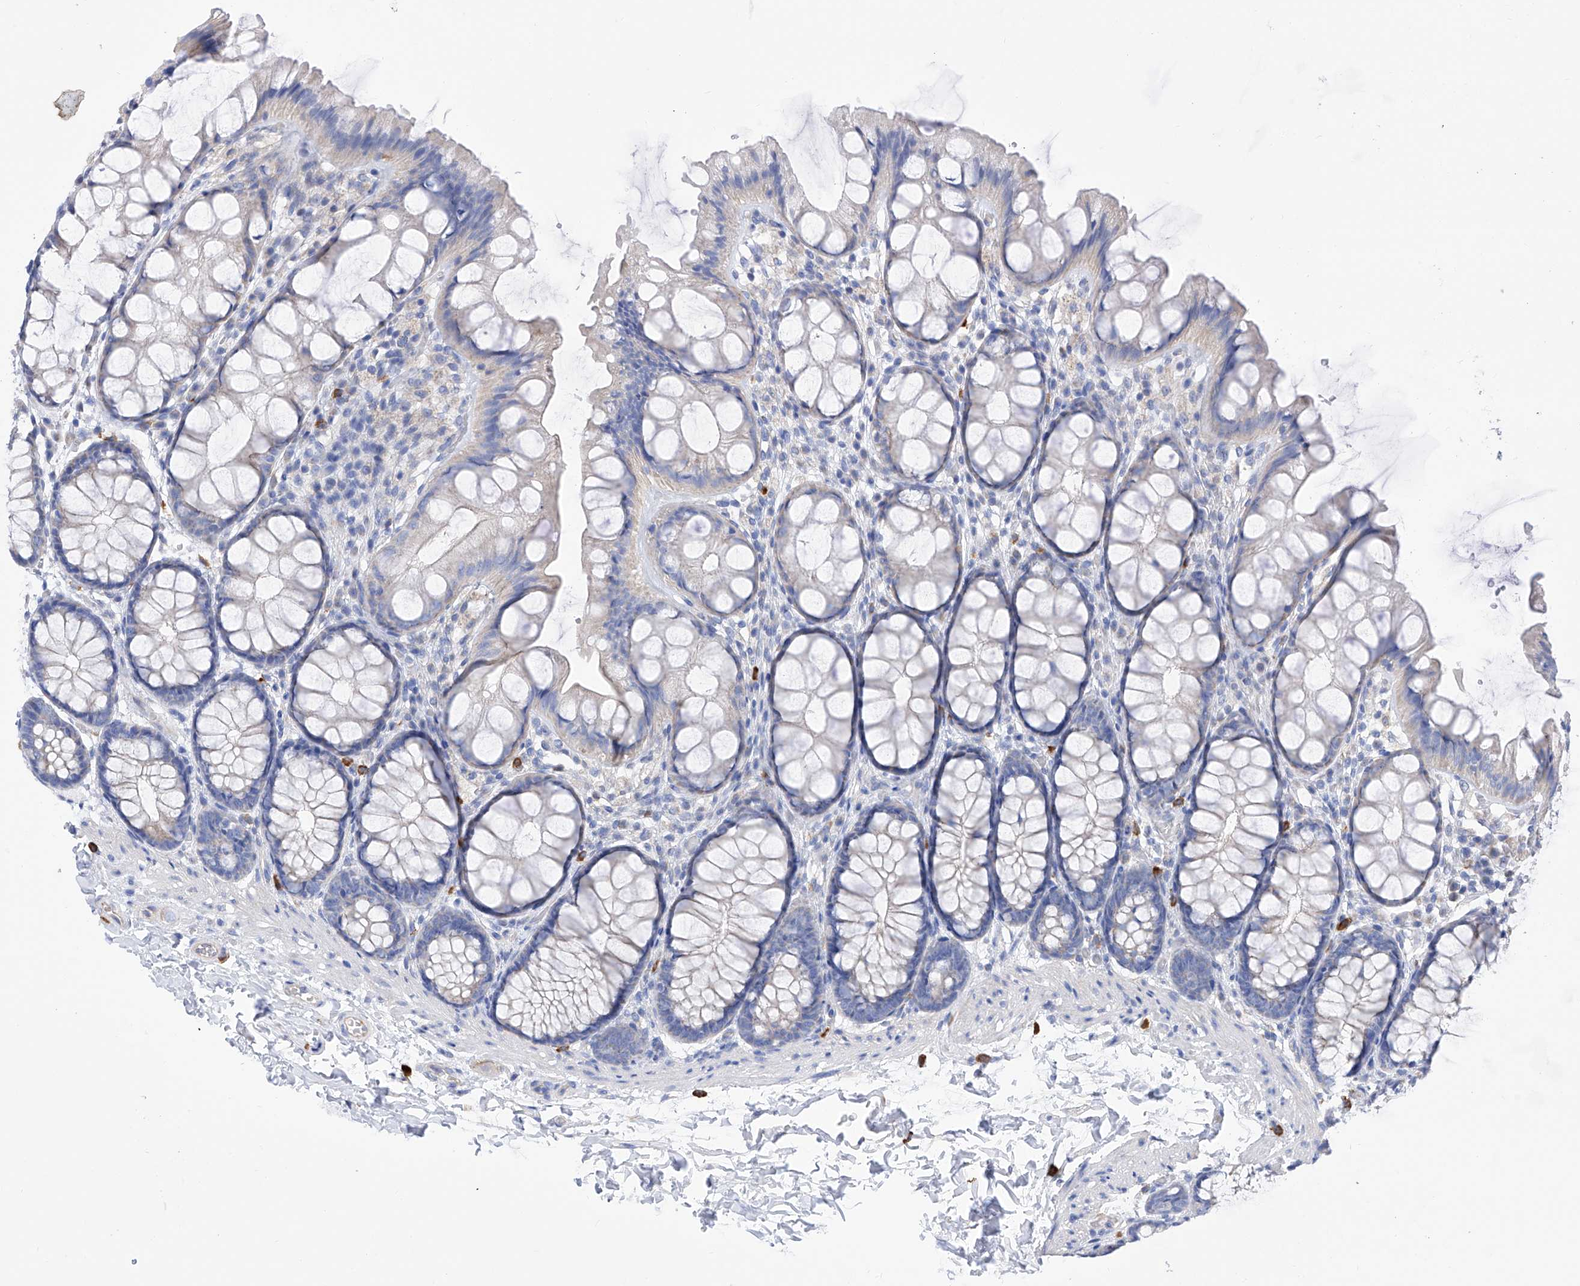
{"staining": {"intensity": "weak", "quantity": "25%-75%", "location": "cytoplasmic/membranous"}, "tissue": "colon", "cell_type": "Endothelial cells", "image_type": "normal", "snomed": [{"axis": "morphology", "description": "Normal tissue, NOS"}, {"axis": "topography", "description": "Colon"}], "caption": "Human colon stained with a brown dye shows weak cytoplasmic/membranous positive staining in approximately 25%-75% of endothelial cells.", "gene": "FLG", "patient": {"sex": "male", "age": 47}}